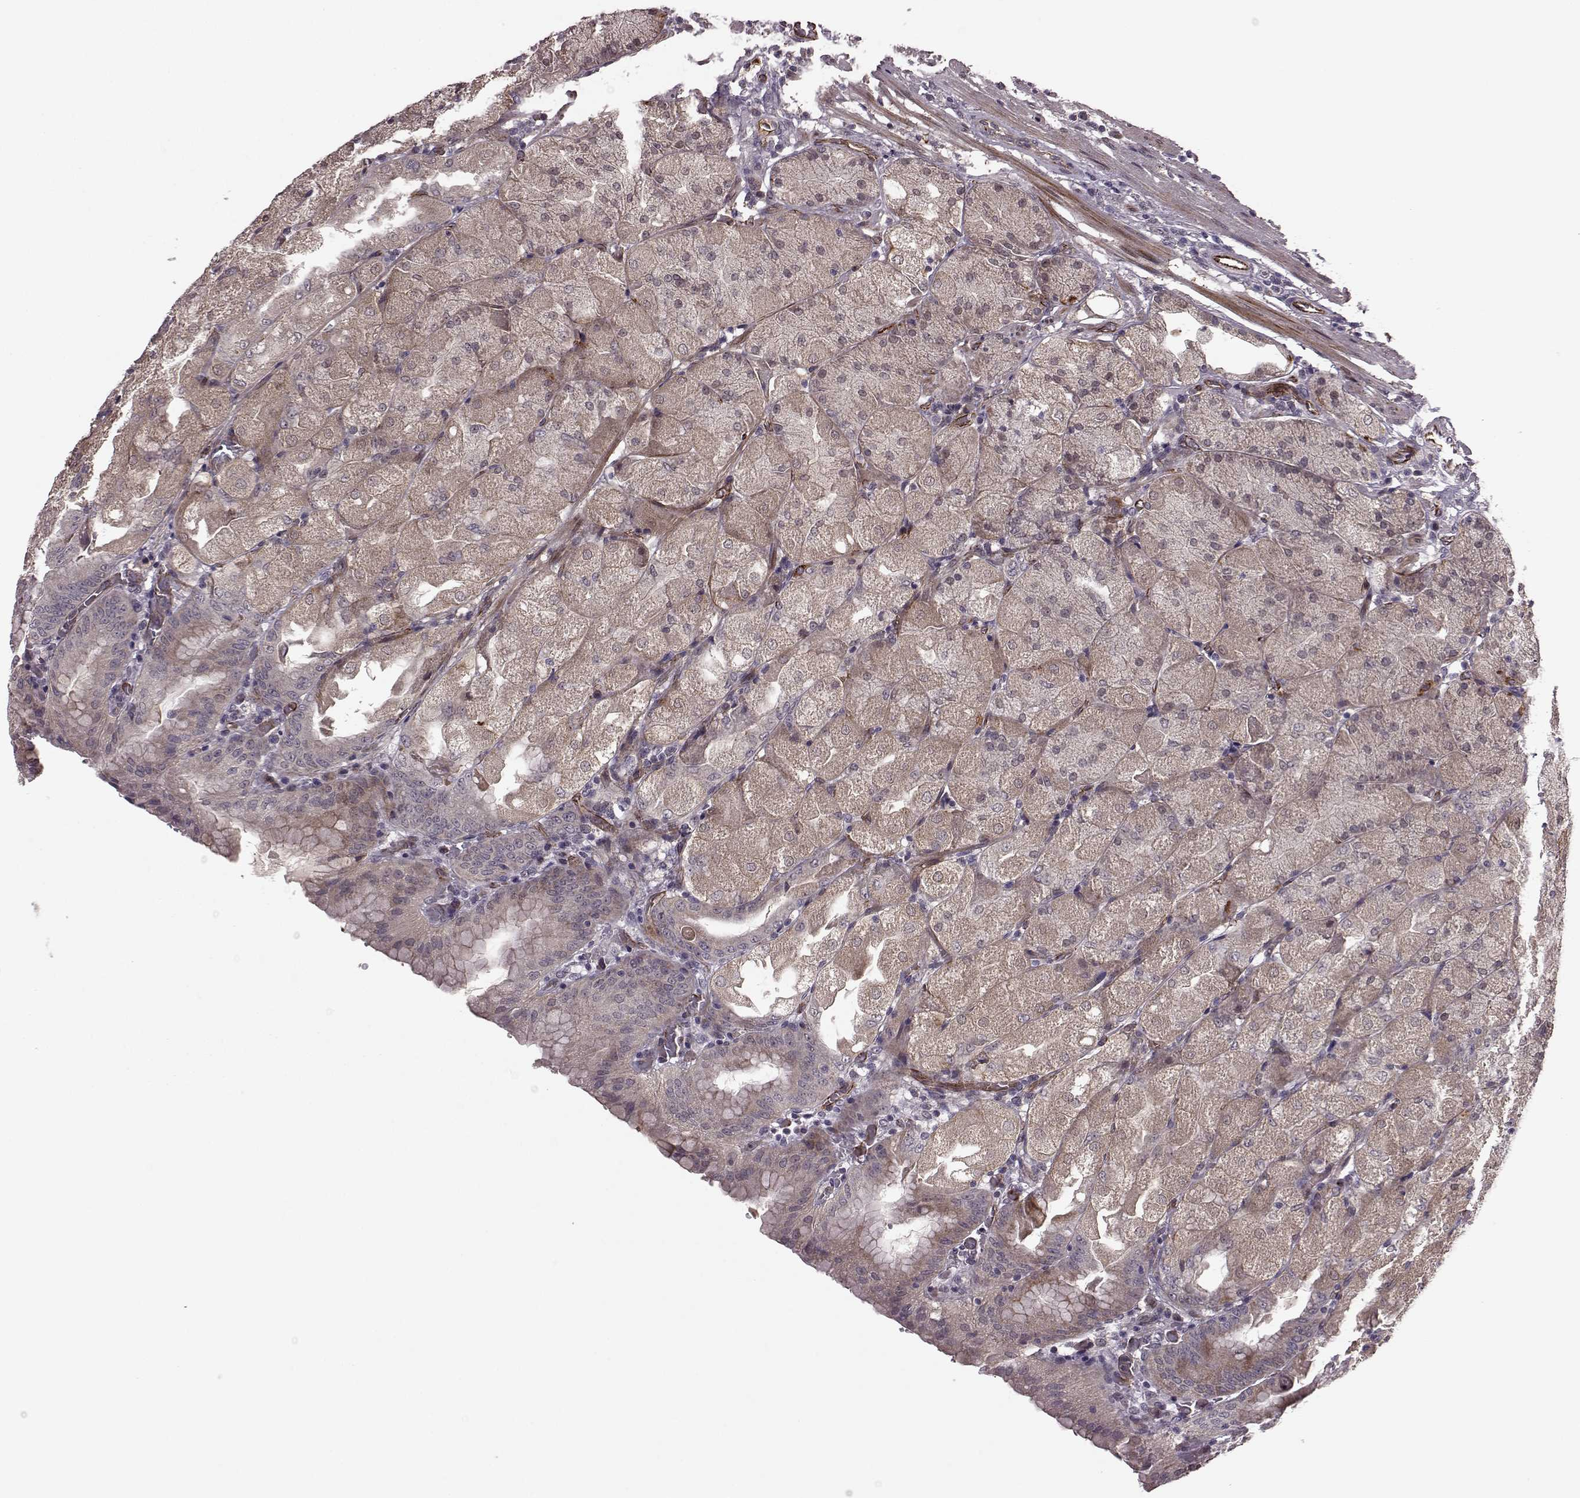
{"staining": {"intensity": "moderate", "quantity": "<25%", "location": "cytoplasmic/membranous"}, "tissue": "stomach", "cell_type": "Glandular cells", "image_type": "normal", "snomed": [{"axis": "morphology", "description": "Normal tissue, NOS"}, {"axis": "topography", "description": "Stomach, upper"}, {"axis": "topography", "description": "Stomach"}, {"axis": "topography", "description": "Stomach, lower"}], "caption": "A low amount of moderate cytoplasmic/membranous expression is present in about <25% of glandular cells in benign stomach.", "gene": "SYNPO", "patient": {"sex": "male", "age": 62}}